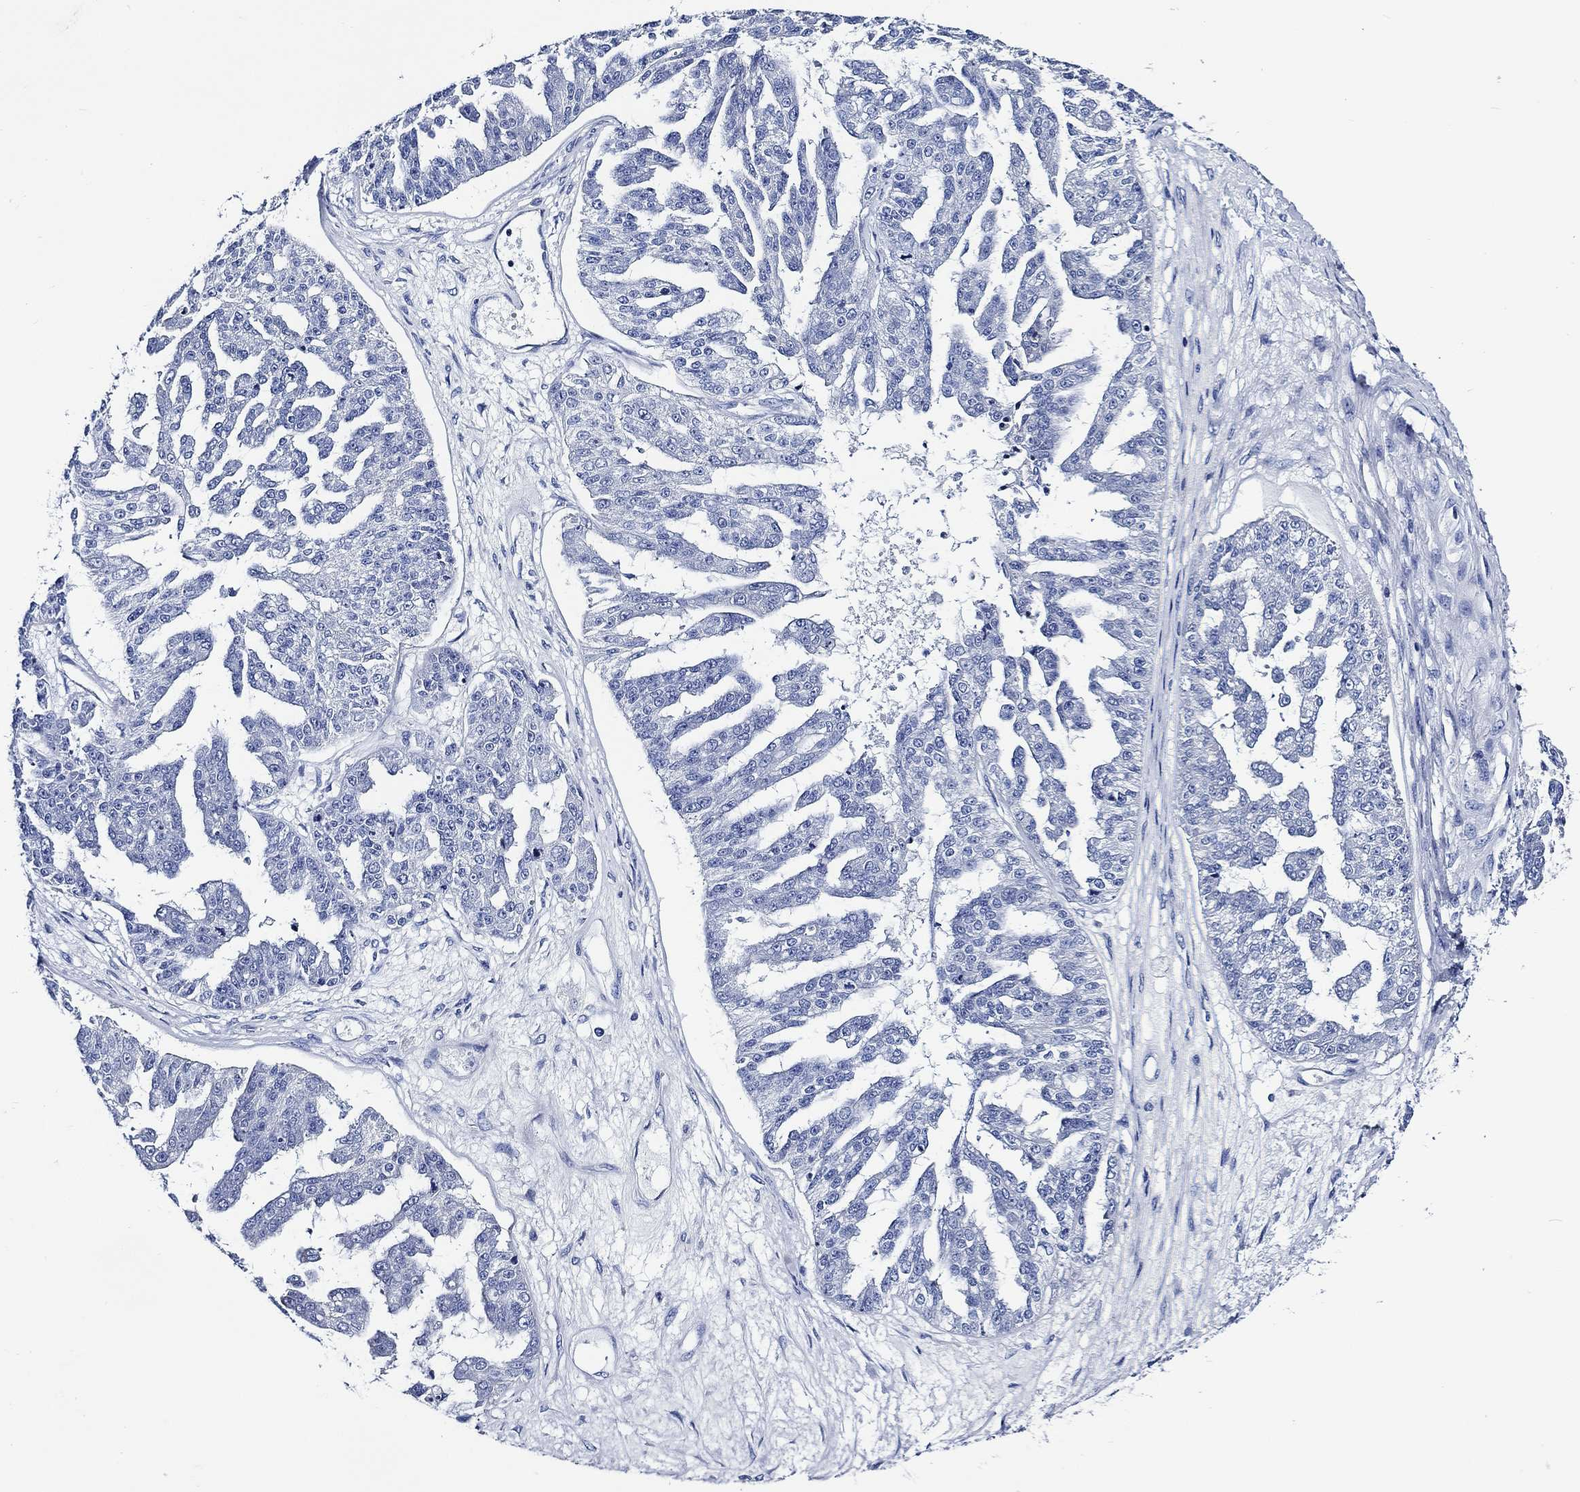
{"staining": {"intensity": "negative", "quantity": "none", "location": "none"}, "tissue": "ovarian cancer", "cell_type": "Tumor cells", "image_type": "cancer", "snomed": [{"axis": "morphology", "description": "Cystadenocarcinoma, serous, NOS"}, {"axis": "topography", "description": "Ovary"}], "caption": "Micrograph shows no protein expression in tumor cells of ovarian cancer tissue. The staining is performed using DAB (3,3'-diaminobenzidine) brown chromogen with nuclei counter-stained in using hematoxylin.", "gene": "WDR62", "patient": {"sex": "female", "age": 58}}